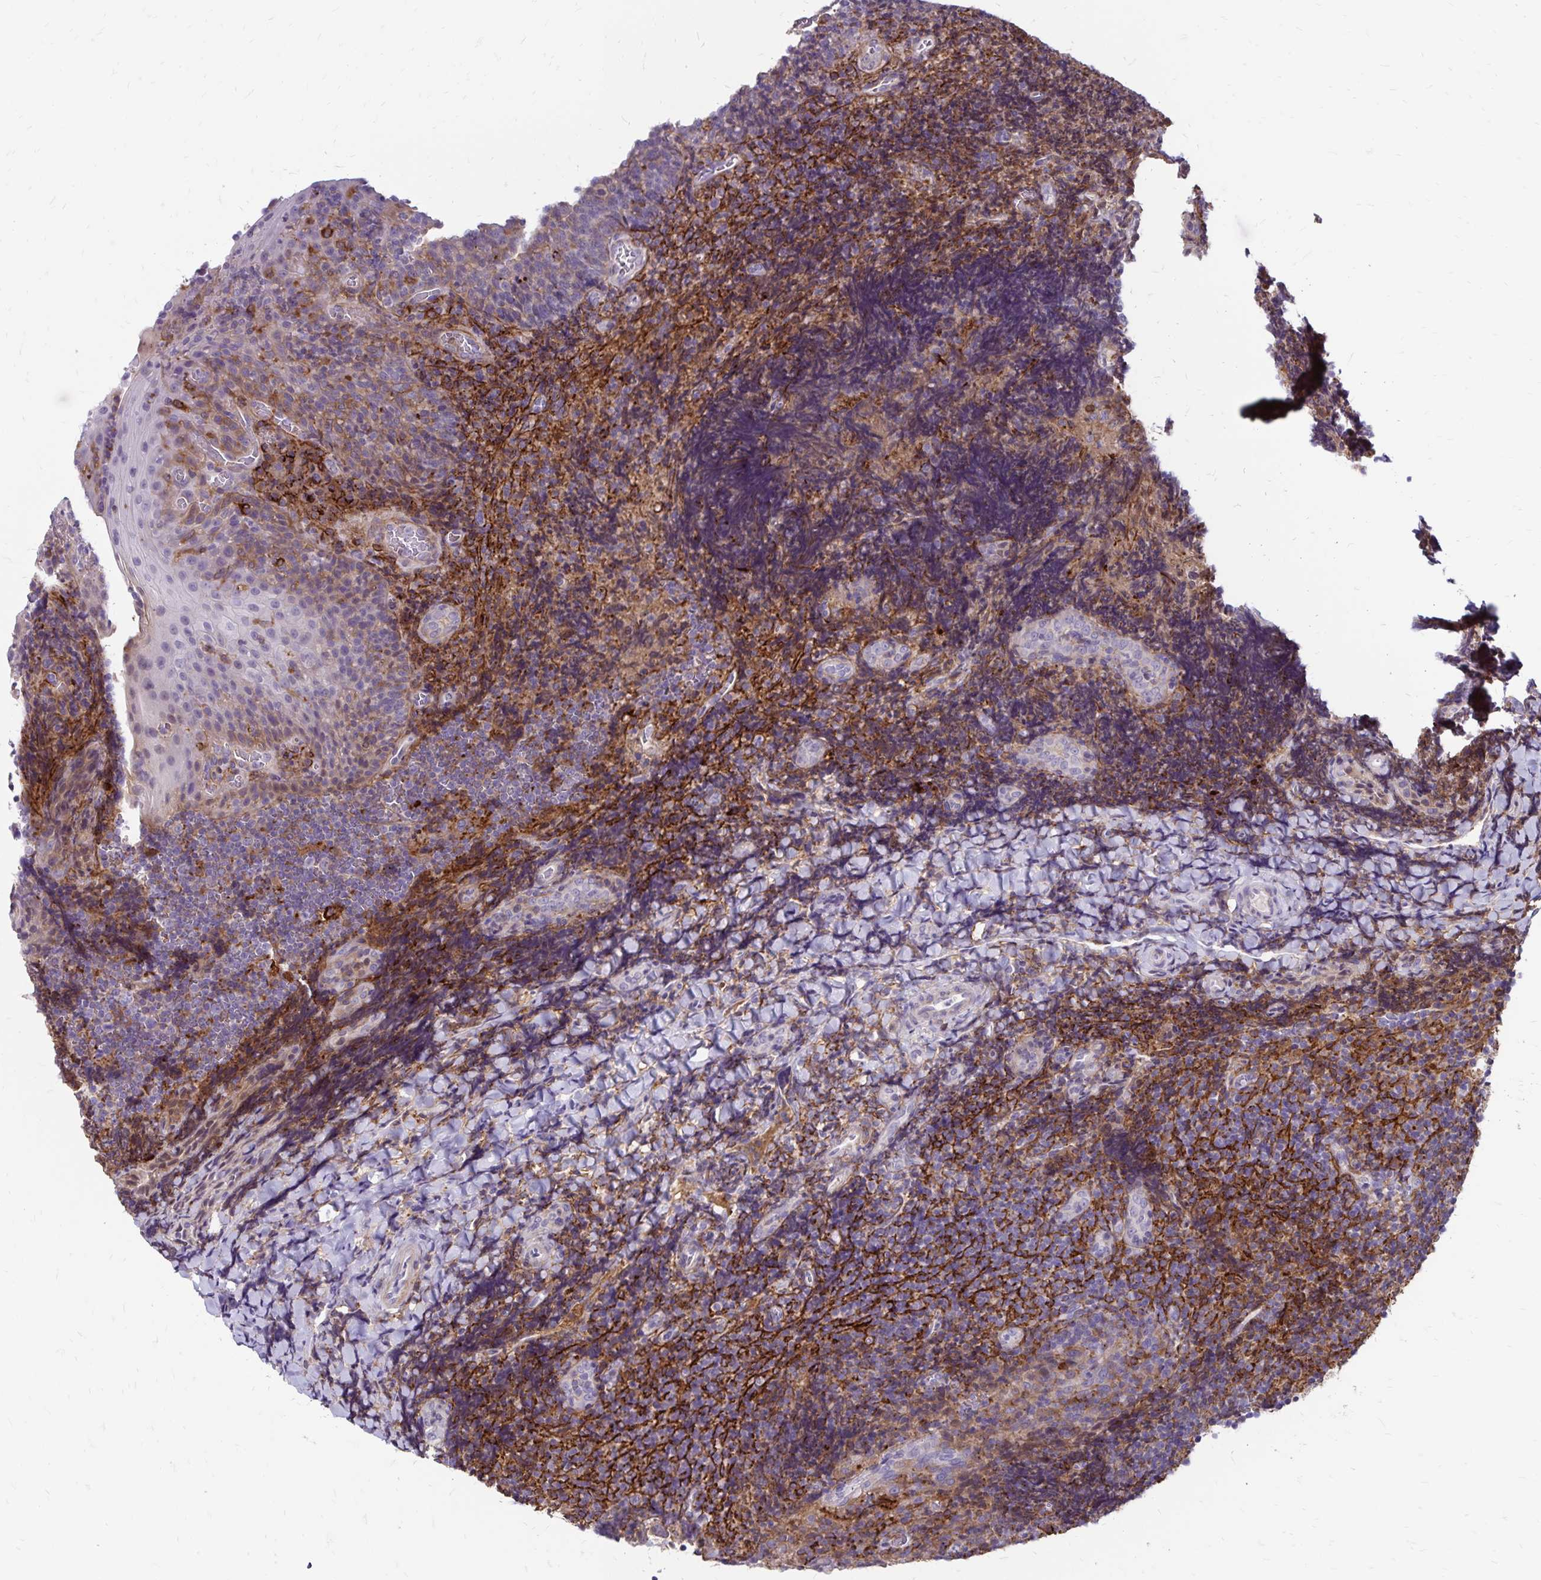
{"staining": {"intensity": "moderate", "quantity": "<25%", "location": "cytoplasmic/membranous"}, "tissue": "tonsil", "cell_type": "Non-germinal center cells", "image_type": "normal", "snomed": [{"axis": "morphology", "description": "Normal tissue, NOS"}, {"axis": "topography", "description": "Tonsil"}], "caption": "Unremarkable tonsil exhibits moderate cytoplasmic/membranous expression in approximately <25% of non-germinal center cells, visualized by immunohistochemistry. (Brightfield microscopy of DAB IHC at high magnification).", "gene": "TNS3", "patient": {"sex": "male", "age": 17}}